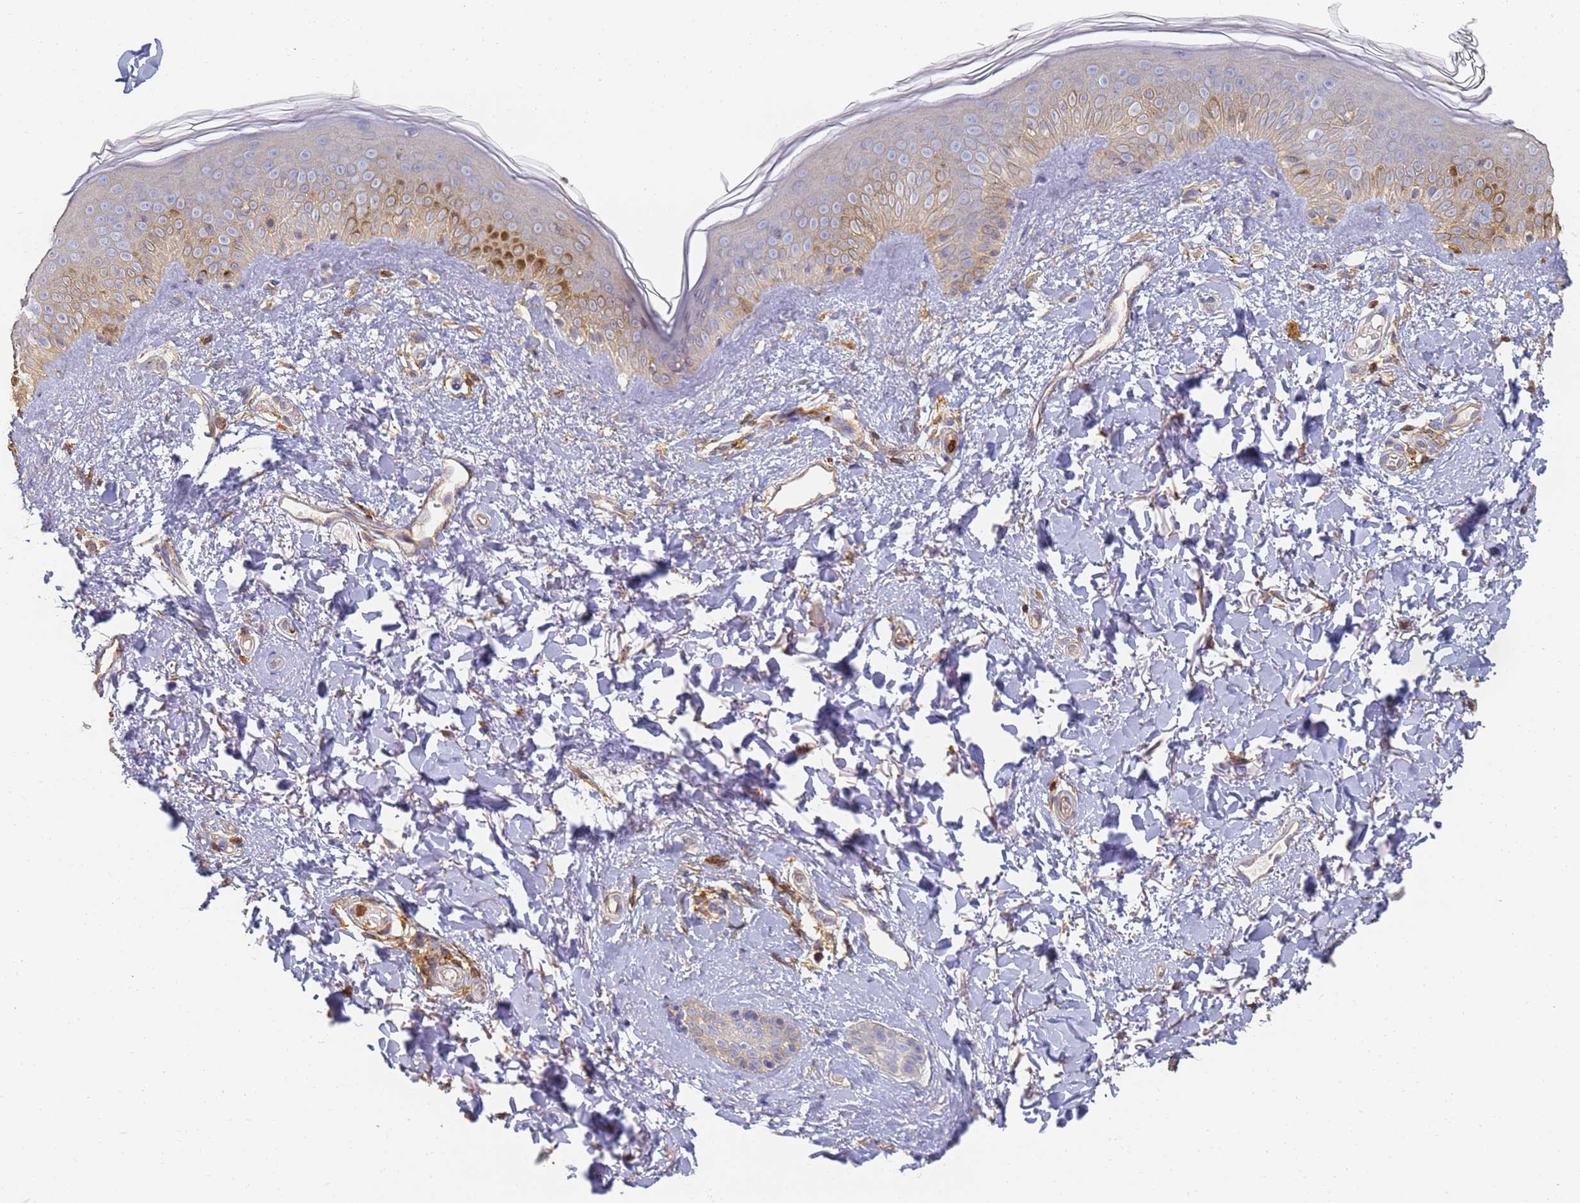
{"staining": {"intensity": "weak", "quantity": ">75%", "location": "cytoplasmic/membranous"}, "tissue": "skin", "cell_type": "Fibroblasts", "image_type": "normal", "snomed": [{"axis": "morphology", "description": "Normal tissue, NOS"}, {"axis": "topography", "description": "Skin"}], "caption": "IHC (DAB) staining of unremarkable skin reveals weak cytoplasmic/membranous protein positivity in approximately >75% of fibroblasts.", "gene": "BIN2", "patient": {"sex": "female", "age": 58}}